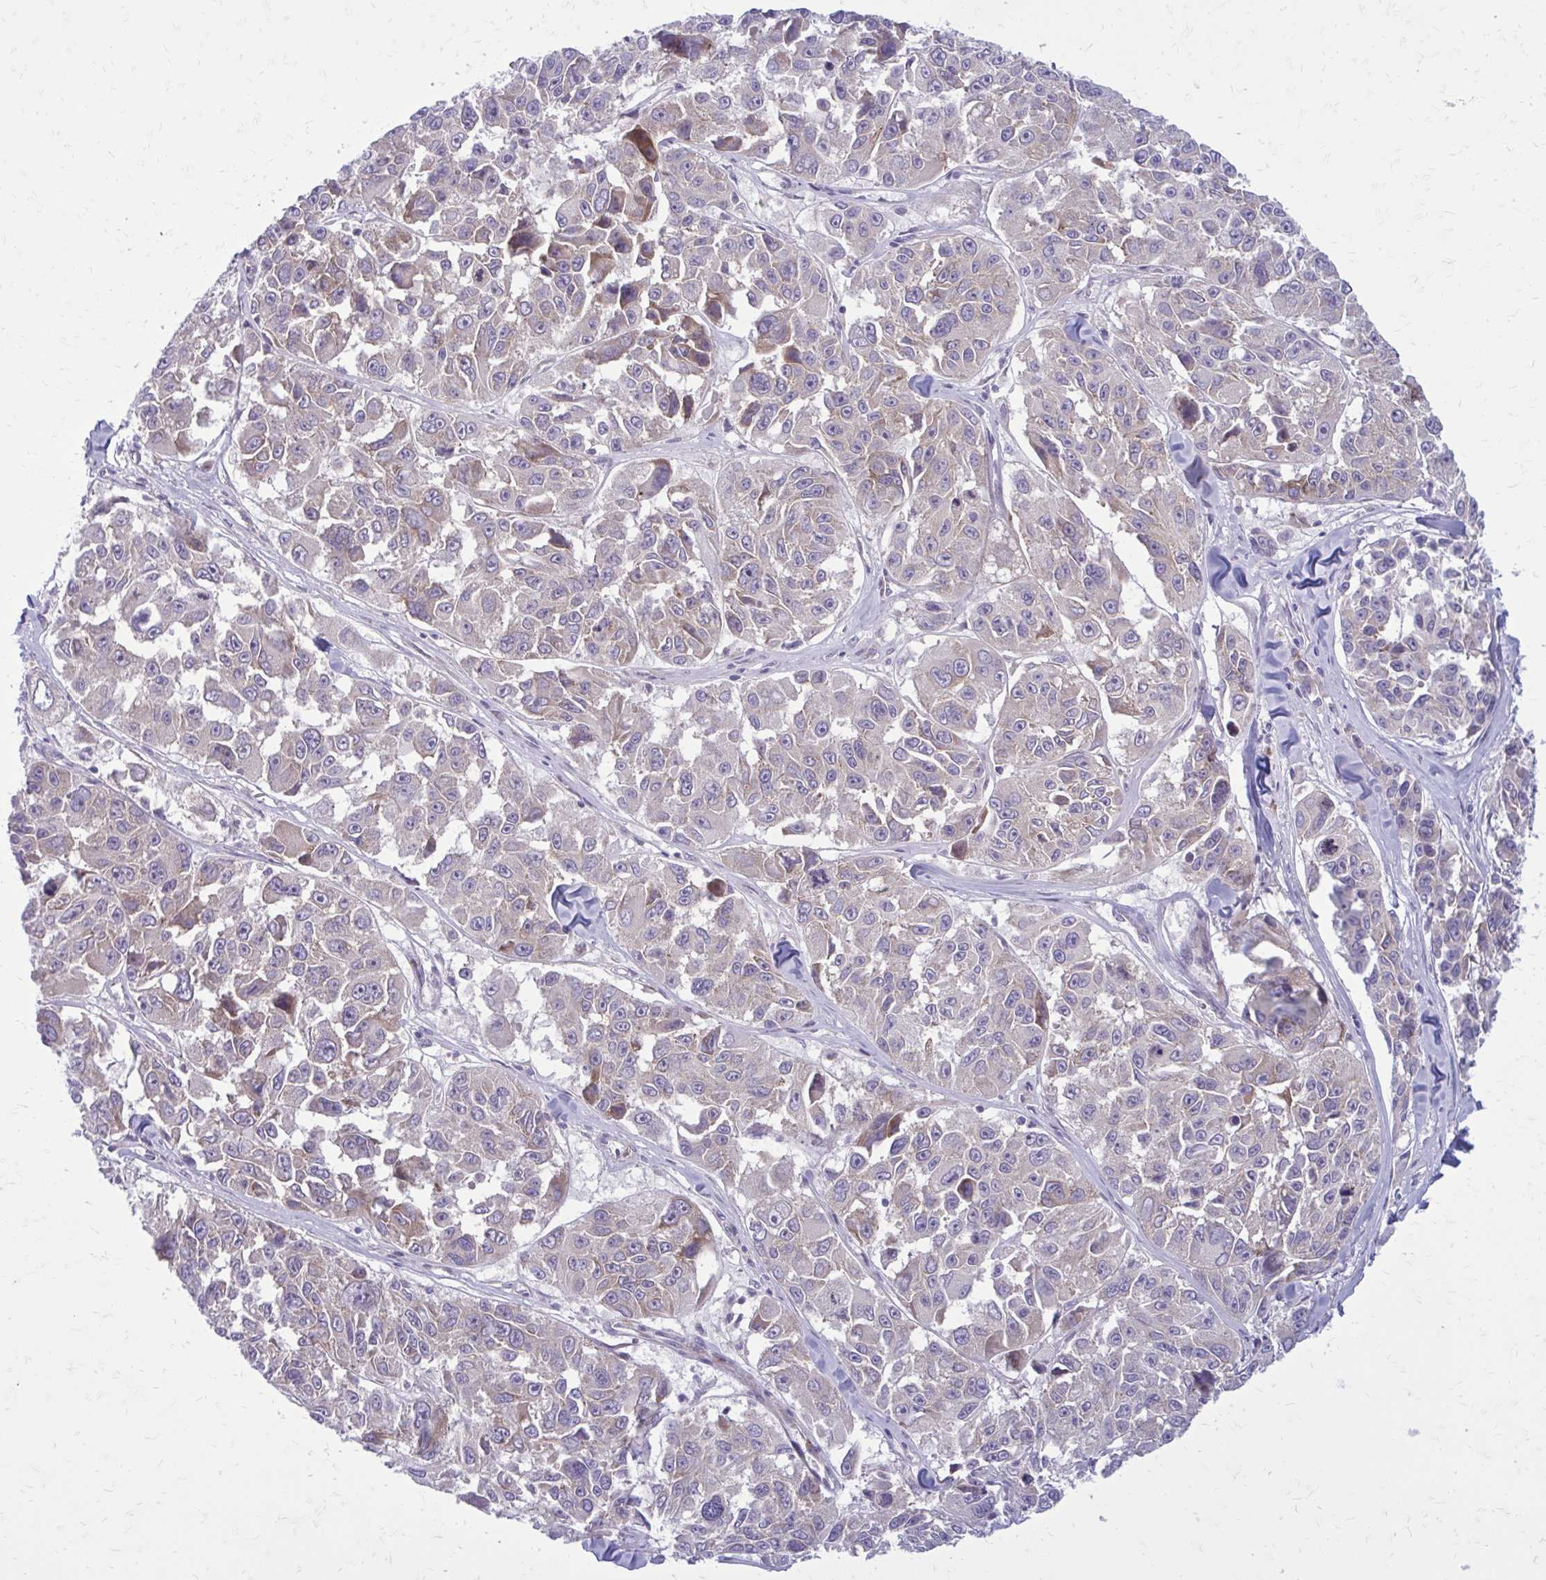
{"staining": {"intensity": "negative", "quantity": "none", "location": "none"}, "tissue": "melanoma", "cell_type": "Tumor cells", "image_type": "cancer", "snomed": [{"axis": "morphology", "description": "Malignant melanoma, NOS"}, {"axis": "topography", "description": "Skin"}], "caption": "Immunohistochemistry photomicrograph of neoplastic tissue: melanoma stained with DAB reveals no significant protein expression in tumor cells. (Stains: DAB immunohistochemistry (IHC) with hematoxylin counter stain, Microscopy: brightfield microscopy at high magnification).", "gene": "GIGYF2", "patient": {"sex": "female", "age": 66}}